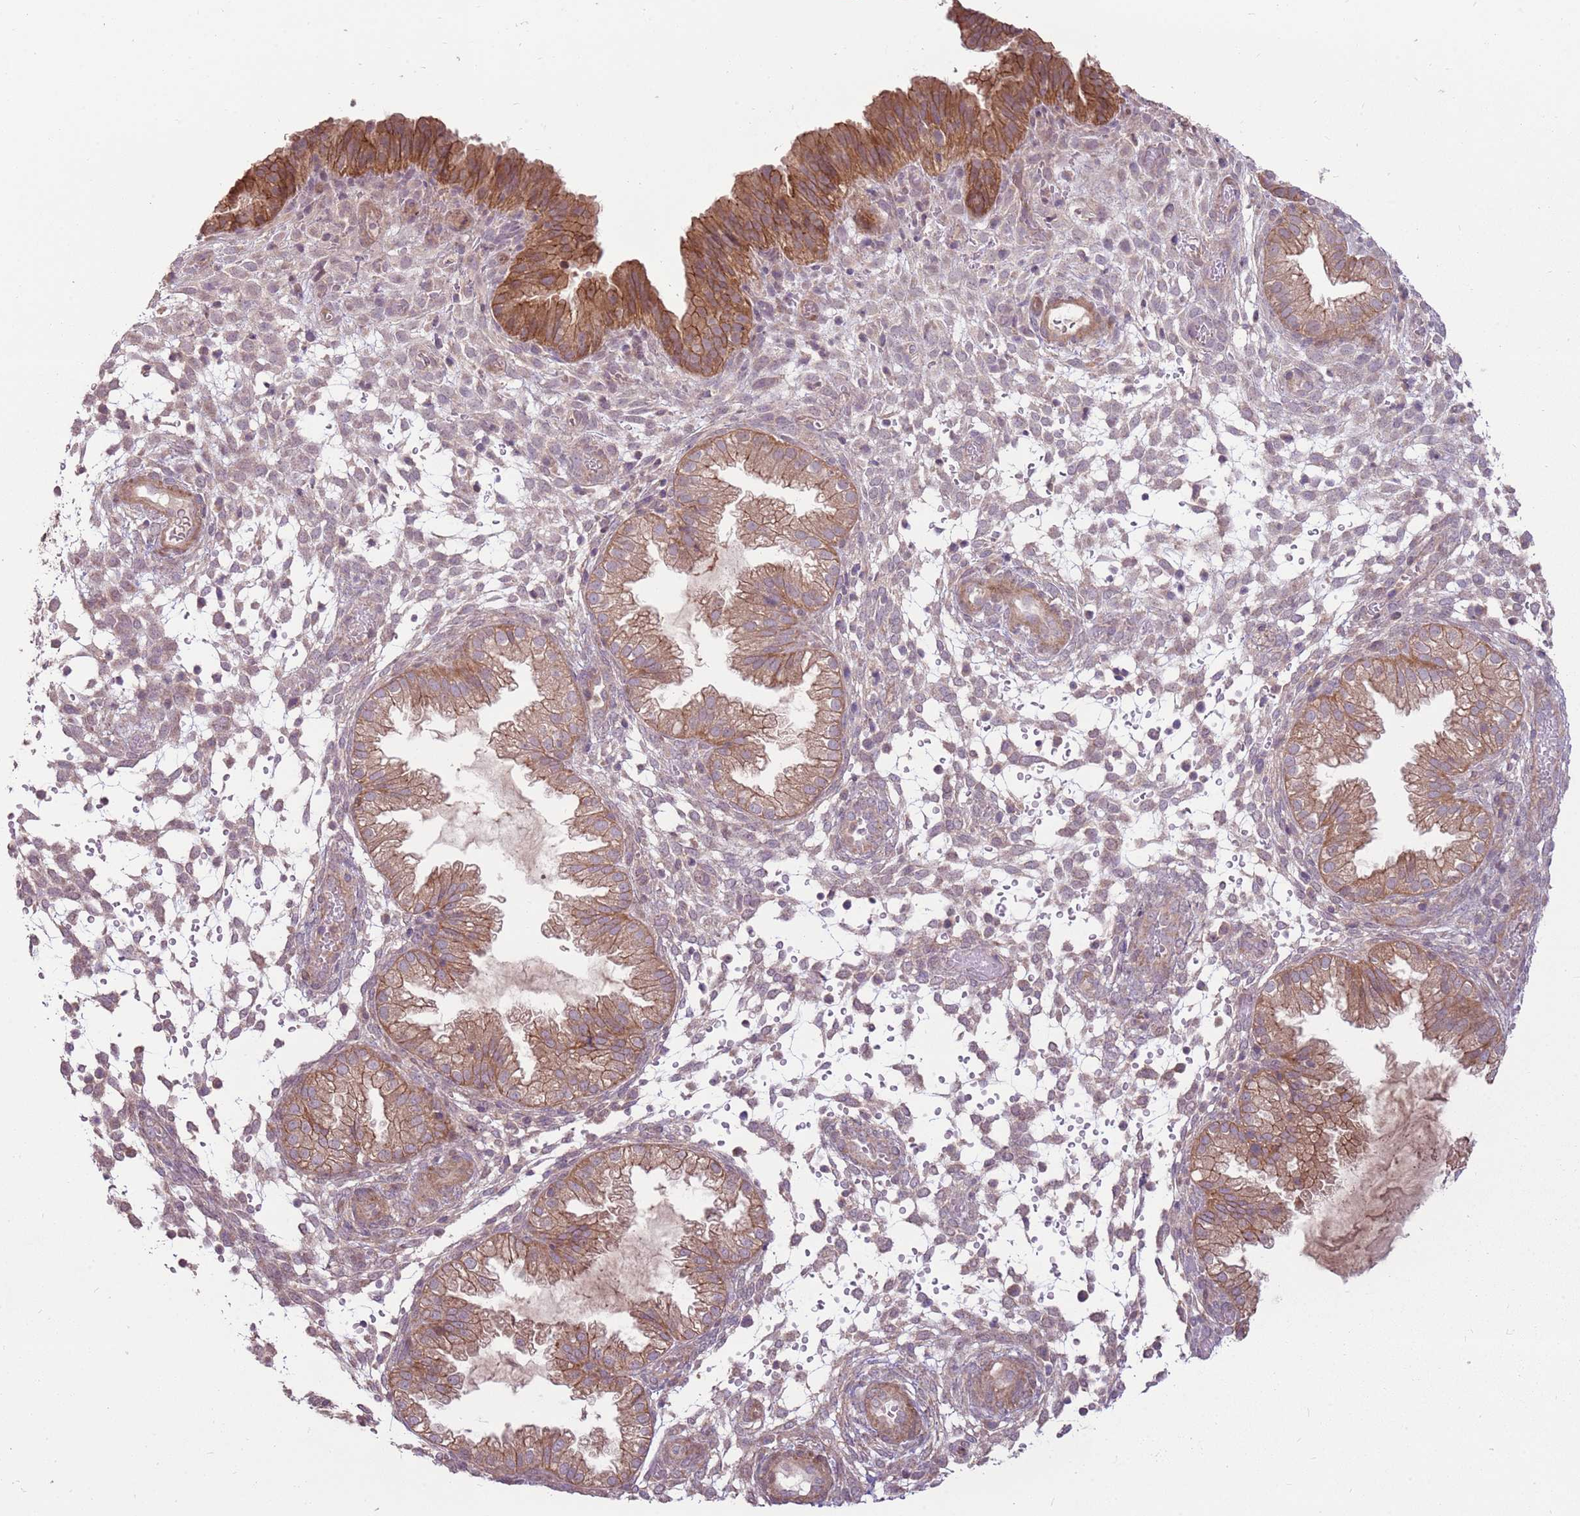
{"staining": {"intensity": "weak", "quantity": "25%-75%", "location": "cytoplasmic/membranous"}, "tissue": "endometrium", "cell_type": "Cells in endometrial stroma", "image_type": "normal", "snomed": [{"axis": "morphology", "description": "Normal tissue, NOS"}, {"axis": "topography", "description": "Endometrium"}], "caption": "Benign endometrium was stained to show a protein in brown. There is low levels of weak cytoplasmic/membranous positivity in approximately 25%-75% of cells in endometrial stroma. (DAB (3,3'-diaminobenzidine) = brown stain, brightfield microscopy at high magnification).", "gene": "SPATA31D1", "patient": {"sex": "female", "age": 33}}